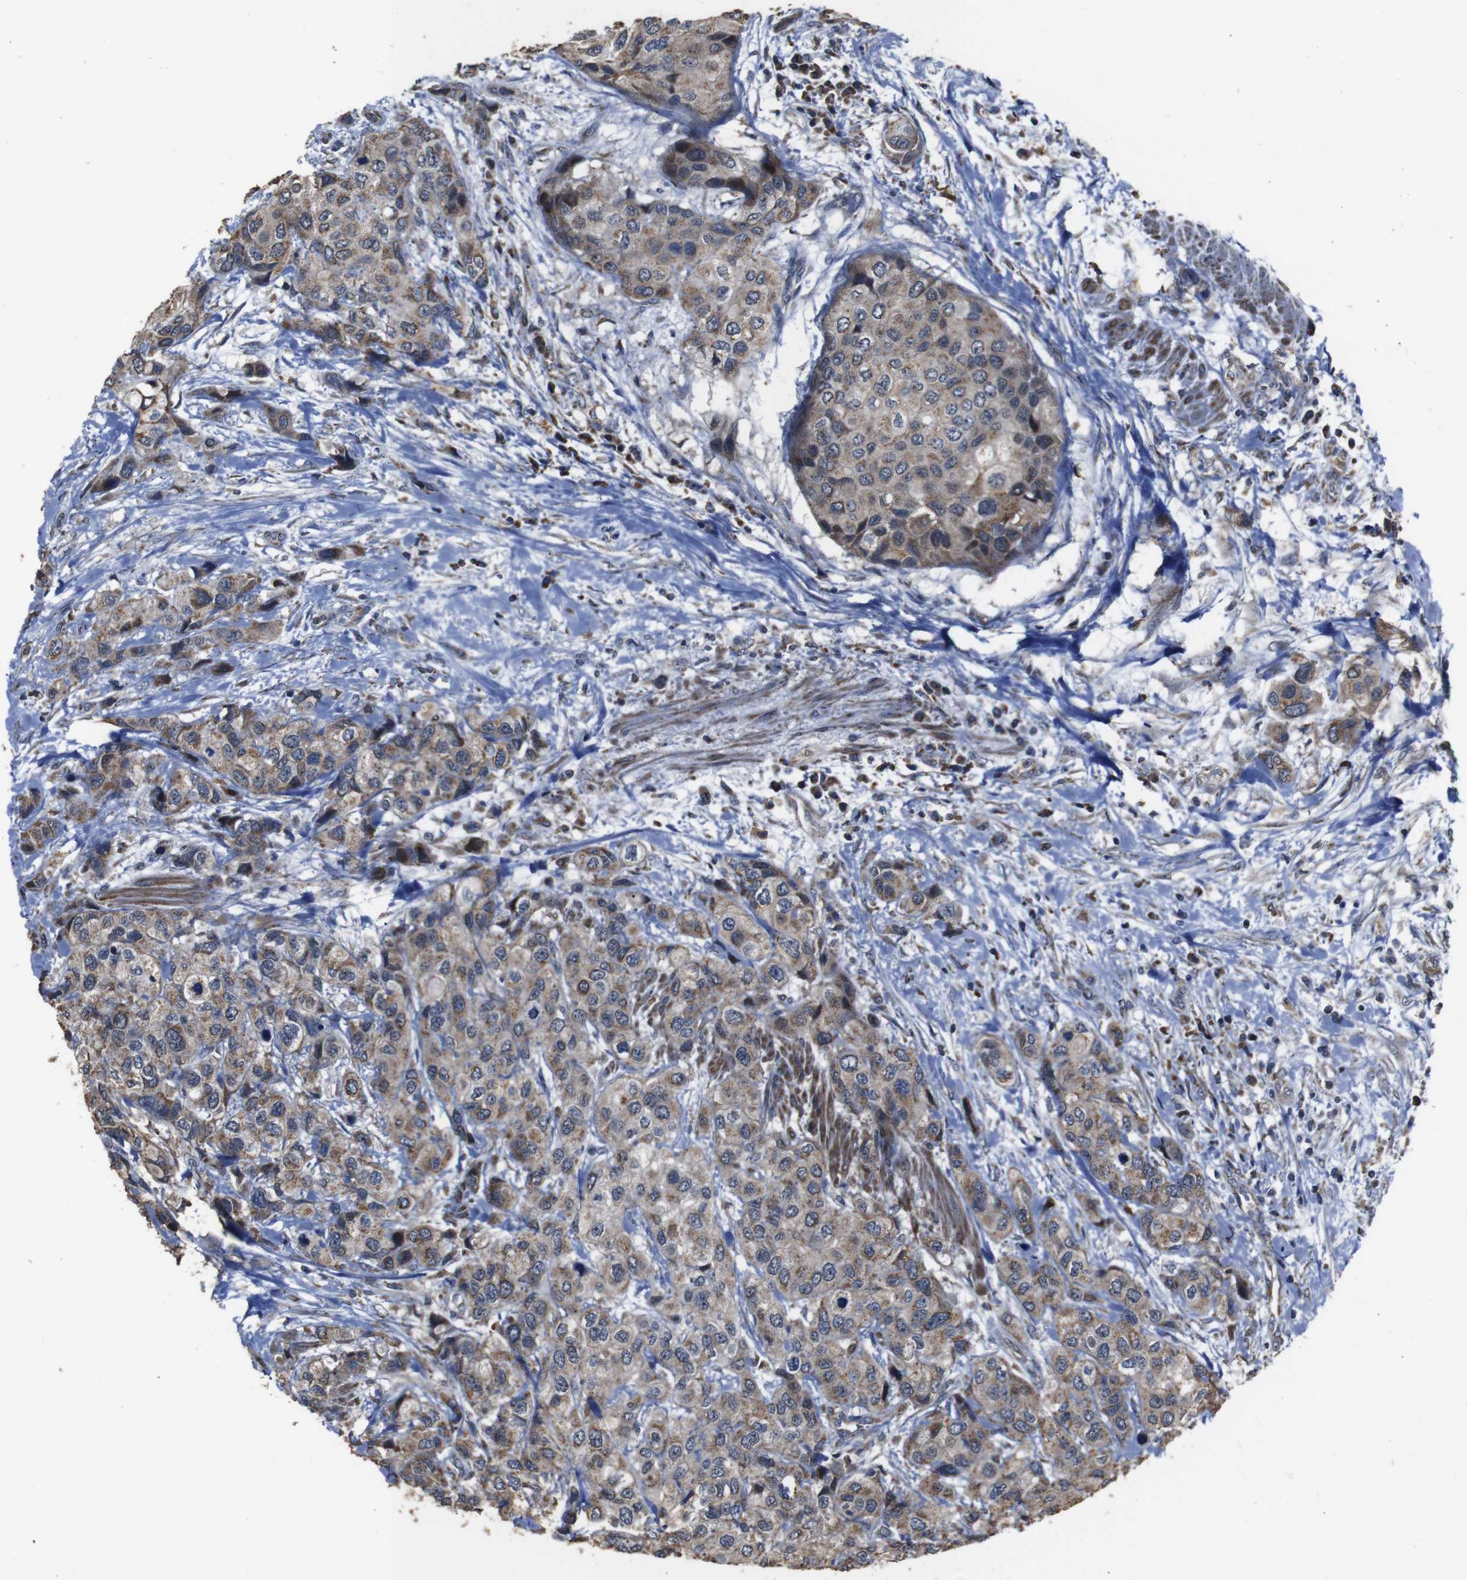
{"staining": {"intensity": "moderate", "quantity": ">75%", "location": "cytoplasmic/membranous"}, "tissue": "urothelial cancer", "cell_type": "Tumor cells", "image_type": "cancer", "snomed": [{"axis": "morphology", "description": "Urothelial carcinoma, High grade"}, {"axis": "topography", "description": "Urinary bladder"}], "caption": "High-grade urothelial carcinoma stained for a protein exhibits moderate cytoplasmic/membranous positivity in tumor cells.", "gene": "SNN", "patient": {"sex": "female", "age": 56}}